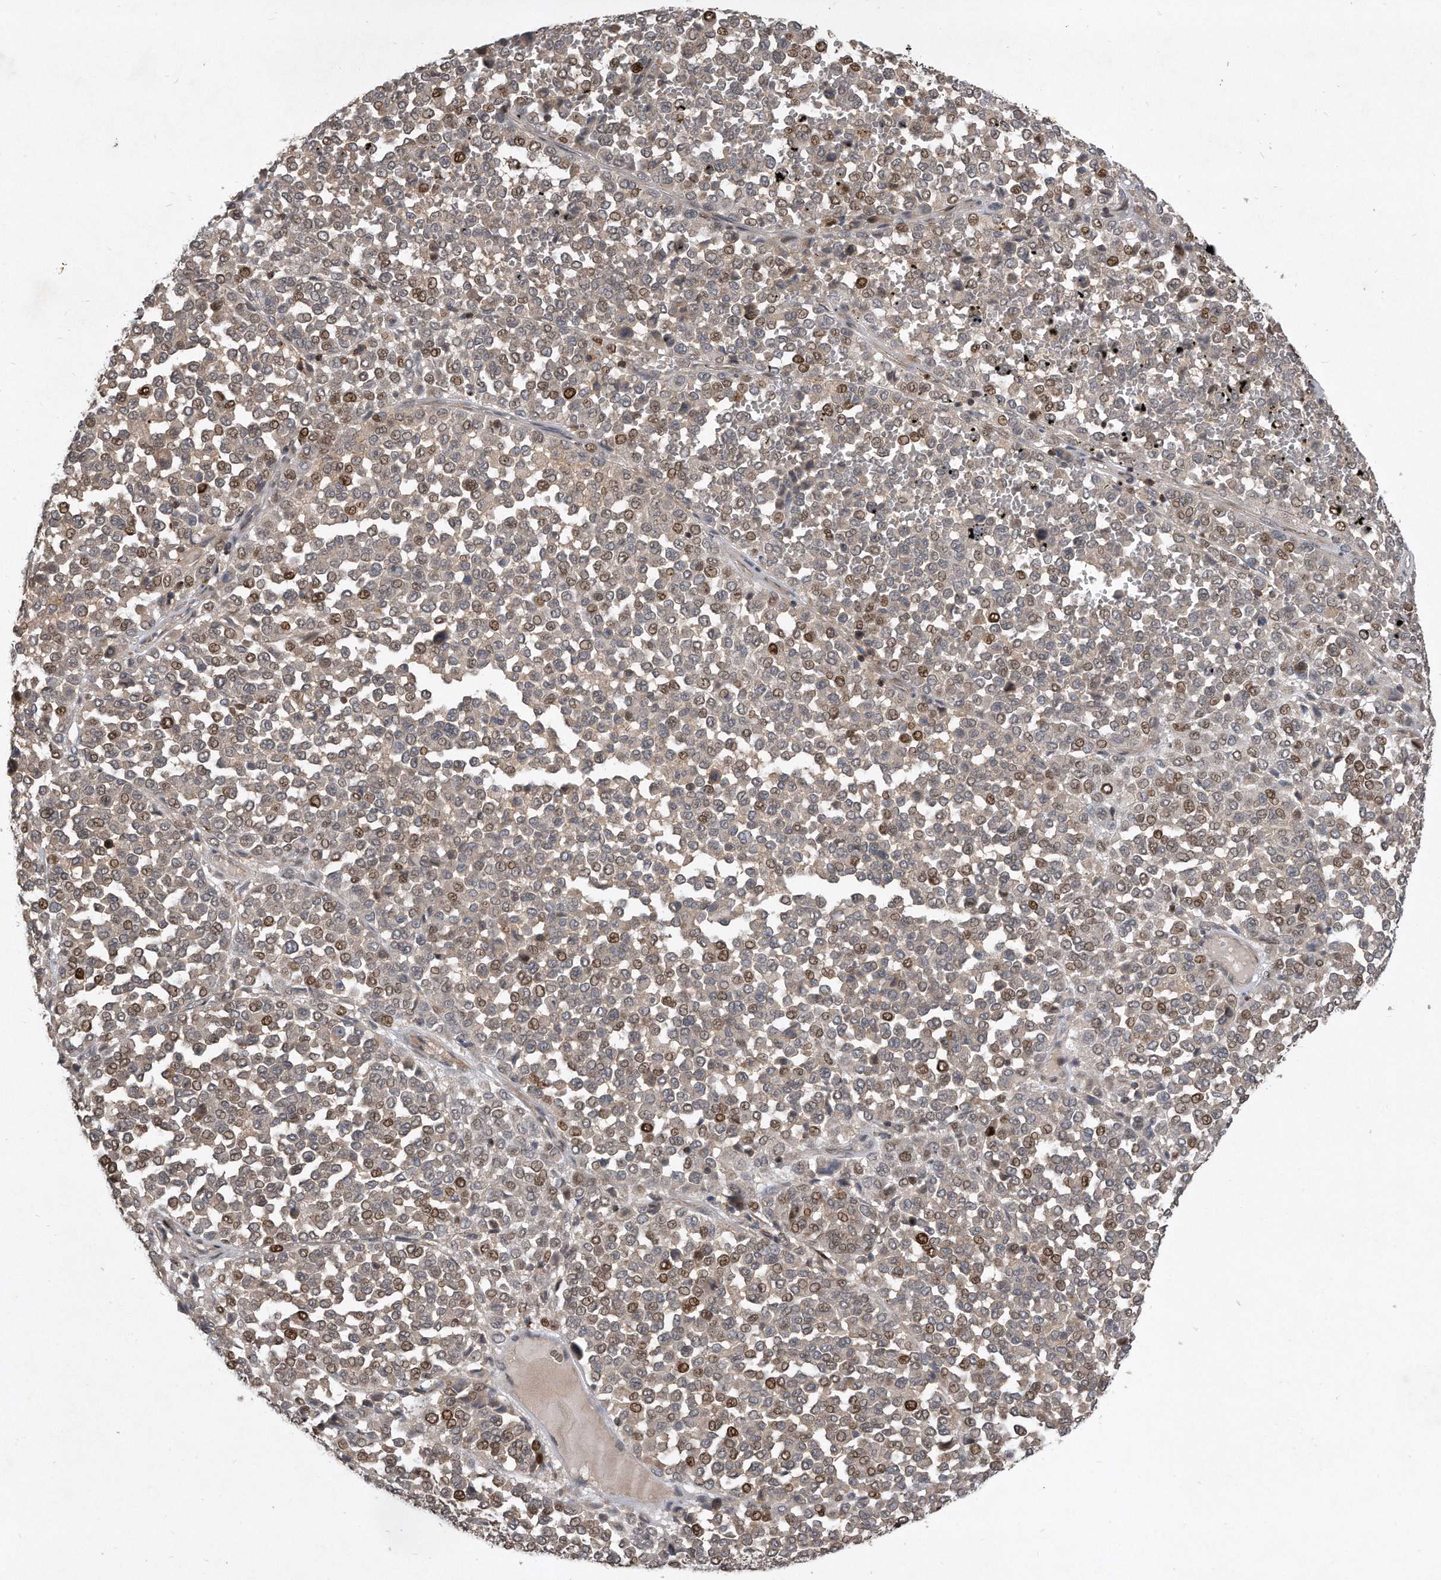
{"staining": {"intensity": "moderate", "quantity": "25%-75%", "location": "nuclear"}, "tissue": "melanoma", "cell_type": "Tumor cells", "image_type": "cancer", "snomed": [{"axis": "morphology", "description": "Malignant melanoma, Metastatic site"}, {"axis": "topography", "description": "Pancreas"}], "caption": "Moderate nuclear expression for a protein is present in approximately 25%-75% of tumor cells of malignant melanoma (metastatic site) using immunohistochemistry (IHC).", "gene": "PGBD2", "patient": {"sex": "female", "age": 30}}